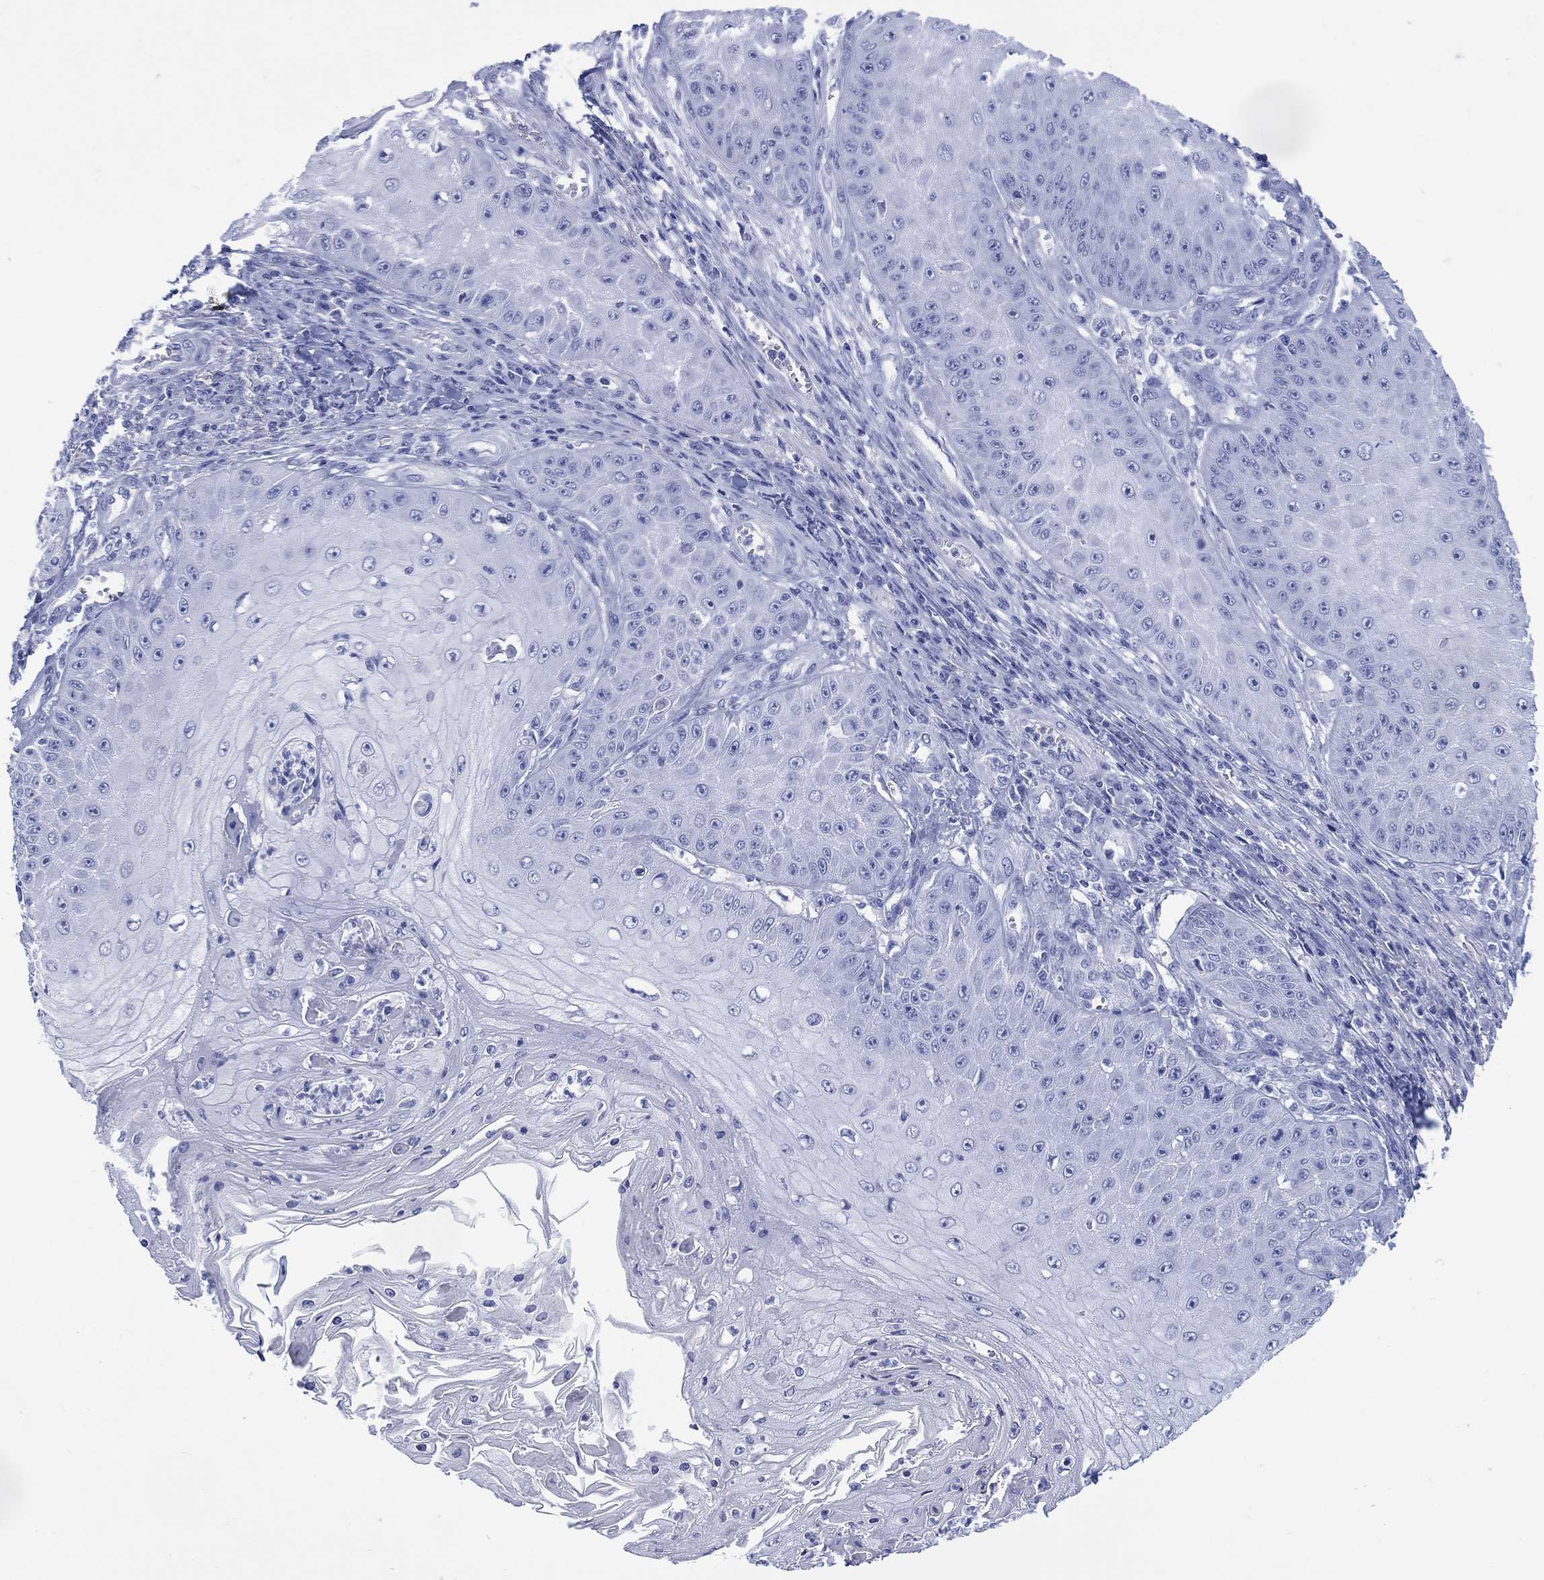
{"staining": {"intensity": "negative", "quantity": "none", "location": "none"}, "tissue": "skin cancer", "cell_type": "Tumor cells", "image_type": "cancer", "snomed": [{"axis": "morphology", "description": "Squamous cell carcinoma, NOS"}, {"axis": "topography", "description": "Skin"}], "caption": "A micrograph of human skin cancer (squamous cell carcinoma) is negative for staining in tumor cells.", "gene": "LRRD1", "patient": {"sex": "male", "age": 70}}